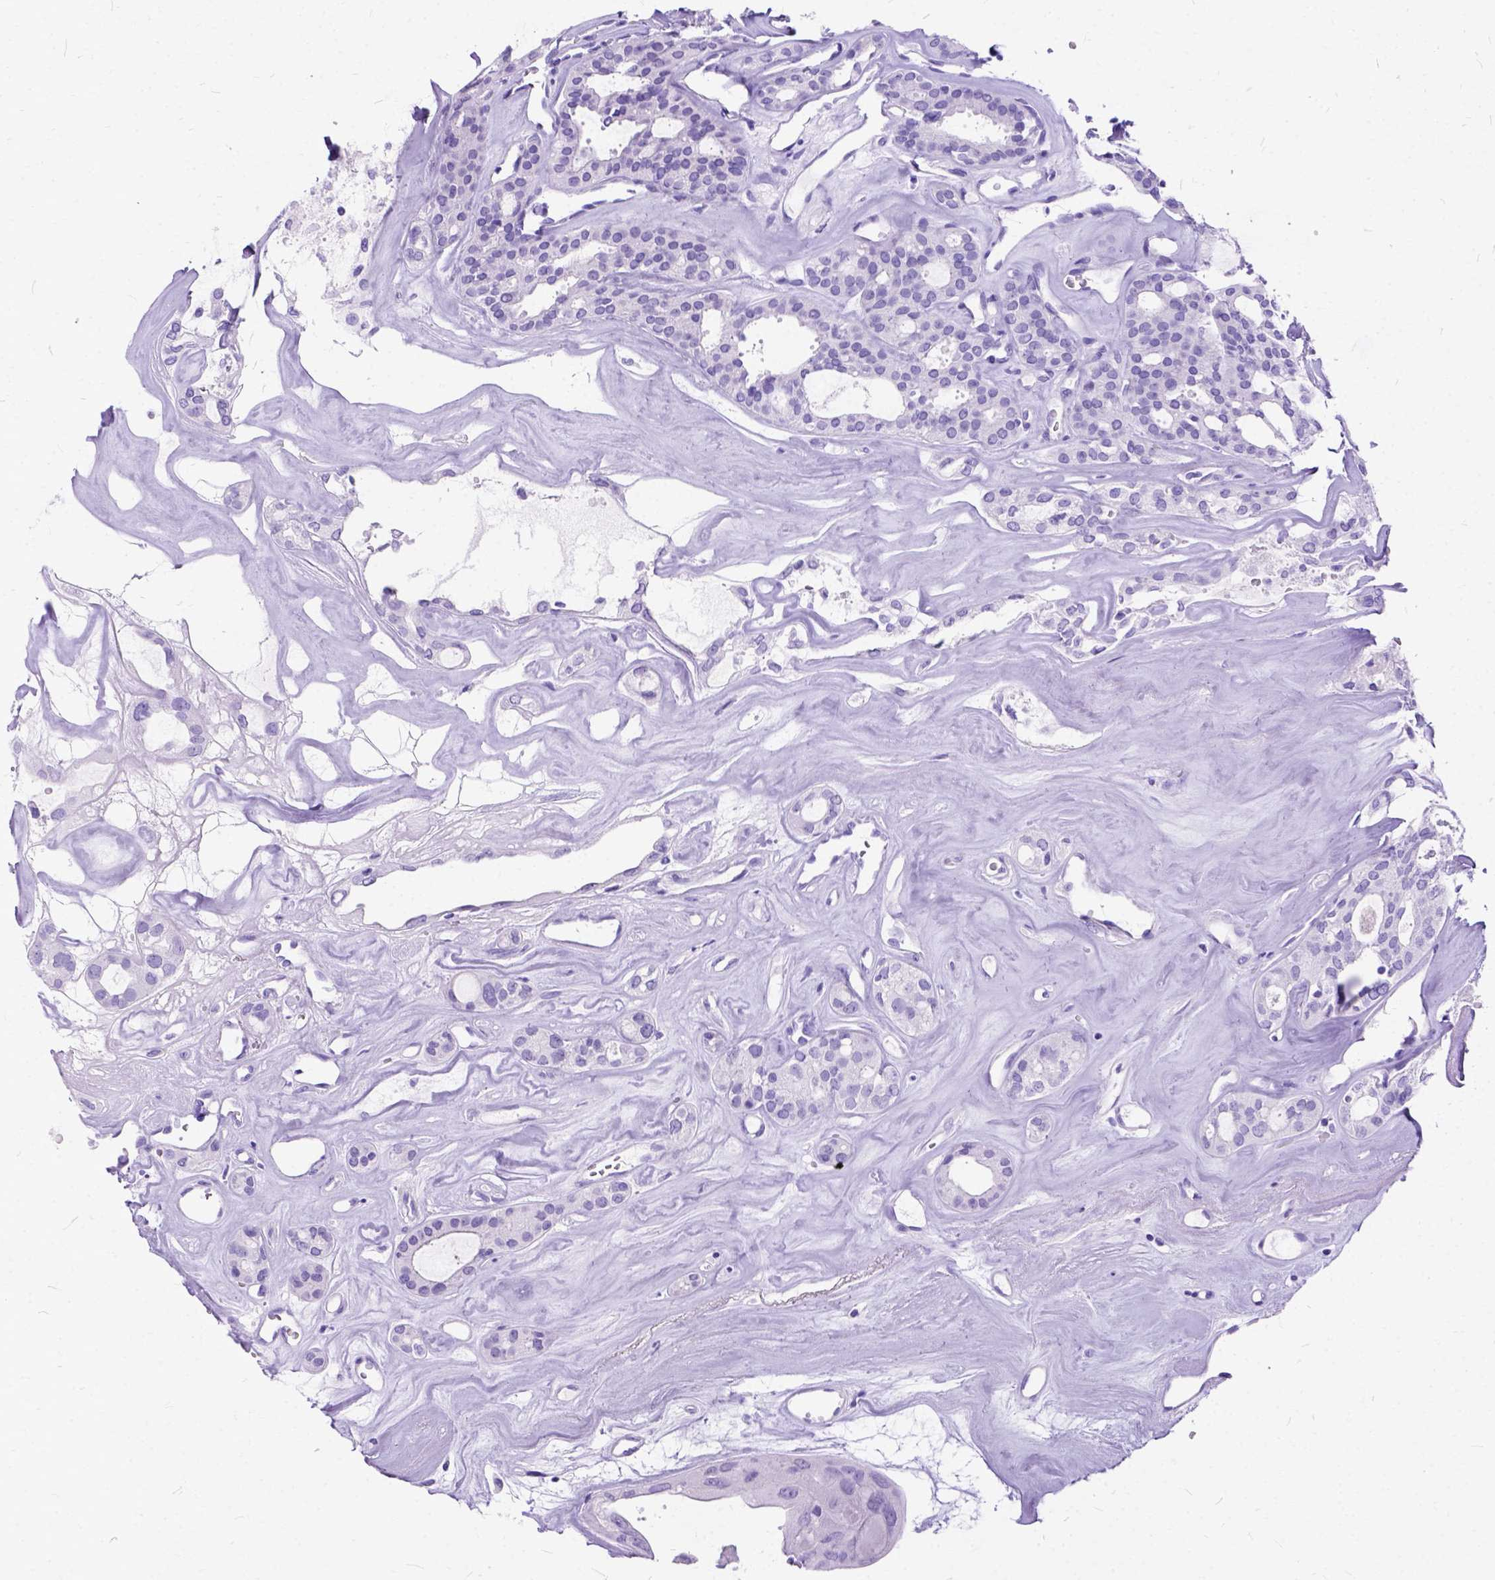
{"staining": {"intensity": "negative", "quantity": "none", "location": "none"}, "tissue": "thyroid cancer", "cell_type": "Tumor cells", "image_type": "cancer", "snomed": [{"axis": "morphology", "description": "Follicular adenoma carcinoma, NOS"}, {"axis": "topography", "description": "Thyroid gland"}], "caption": "Immunohistochemistry (IHC) photomicrograph of human thyroid cancer (follicular adenoma carcinoma) stained for a protein (brown), which reveals no positivity in tumor cells. (Brightfield microscopy of DAB (3,3'-diaminobenzidine) IHC at high magnification).", "gene": "C1QTNF3", "patient": {"sex": "male", "age": 75}}